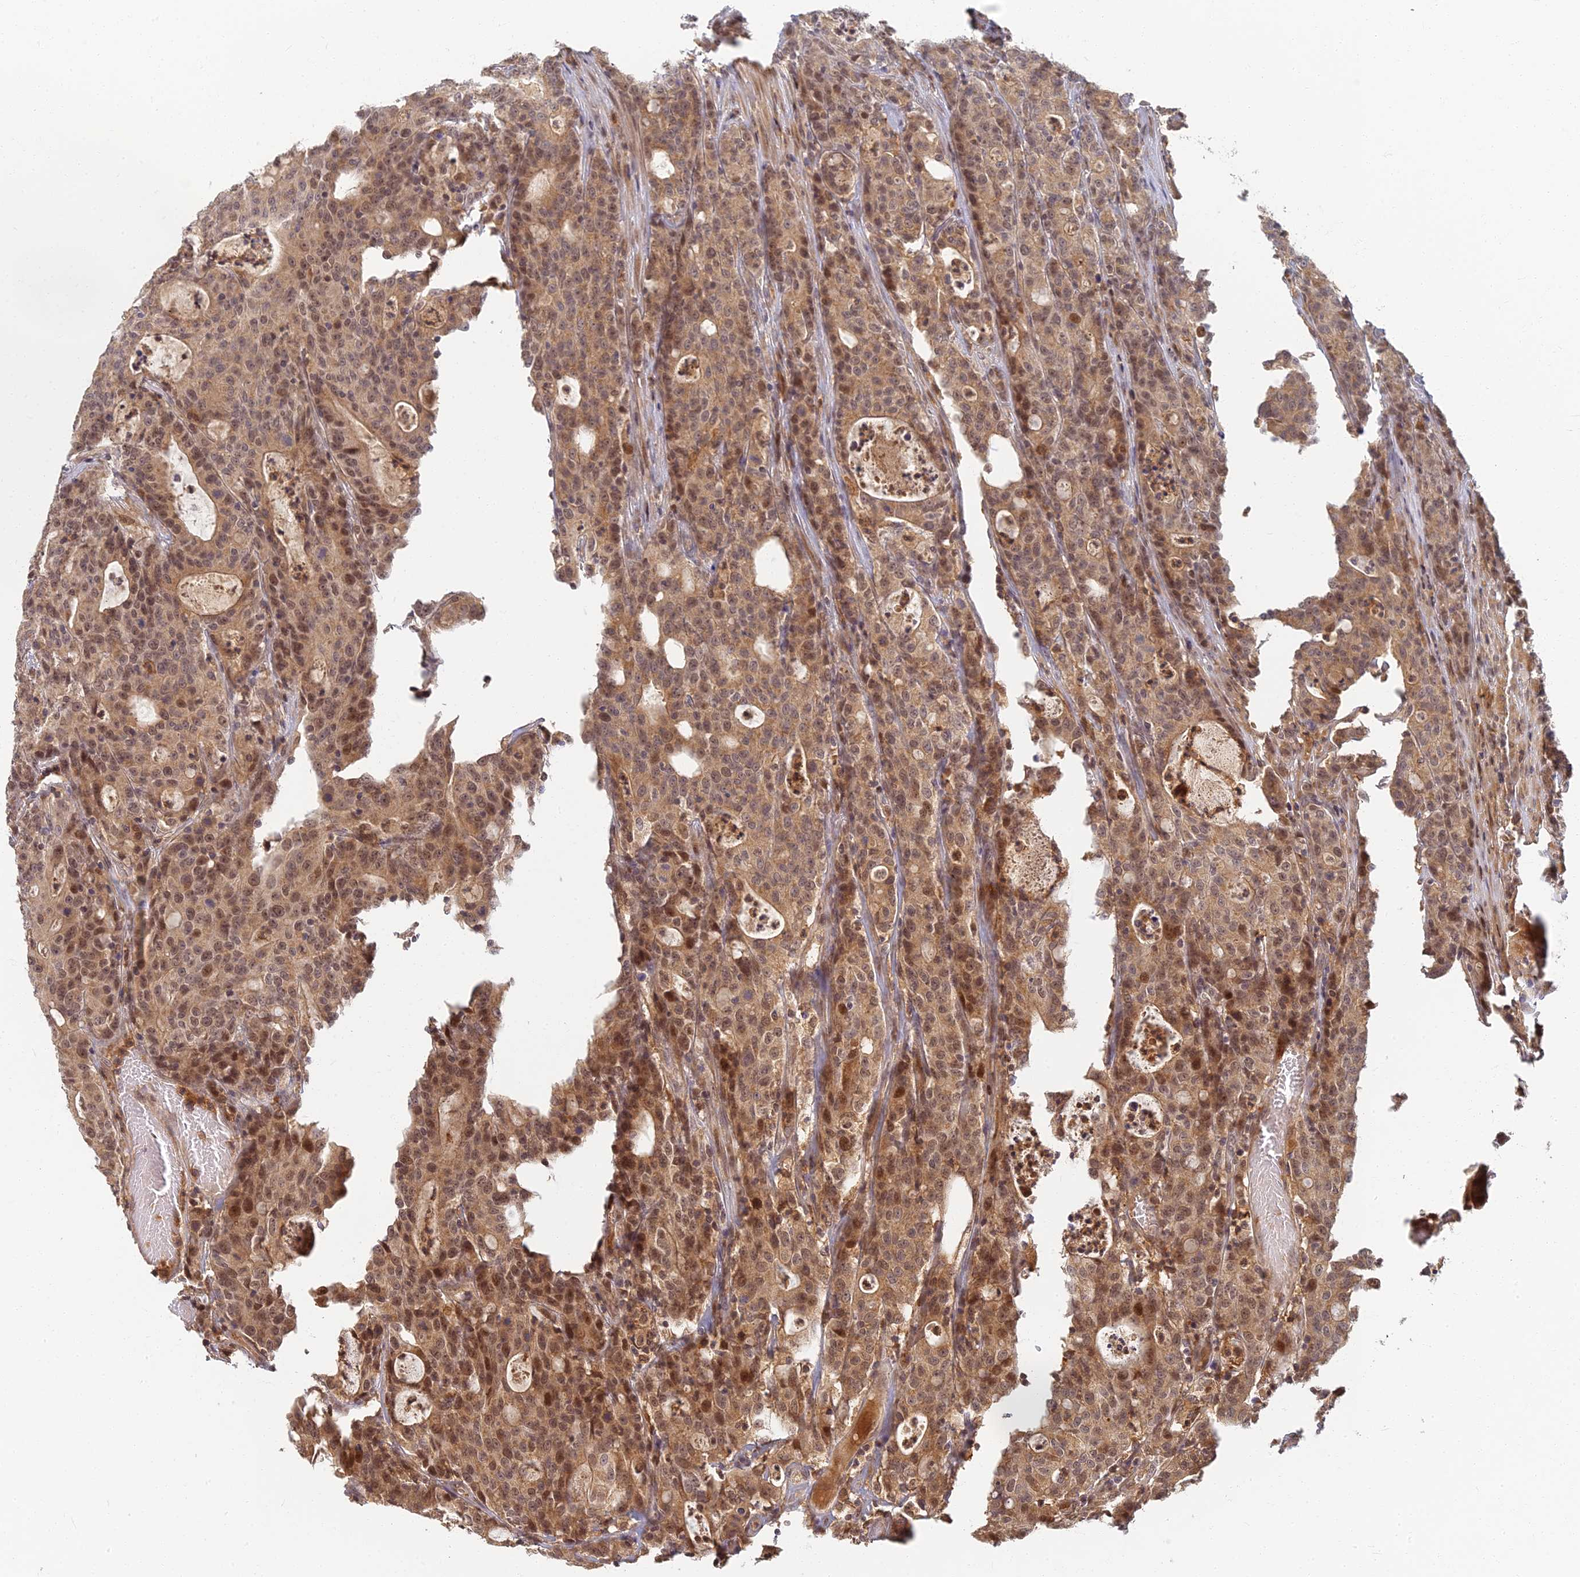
{"staining": {"intensity": "moderate", "quantity": ">75%", "location": "cytoplasmic/membranous"}, "tissue": "colorectal cancer", "cell_type": "Tumor cells", "image_type": "cancer", "snomed": [{"axis": "morphology", "description": "Adenocarcinoma, NOS"}, {"axis": "topography", "description": "Colon"}], "caption": "Adenocarcinoma (colorectal) stained for a protein (brown) shows moderate cytoplasmic/membranous positive expression in about >75% of tumor cells.", "gene": "RGL3", "patient": {"sex": "male", "age": 83}}